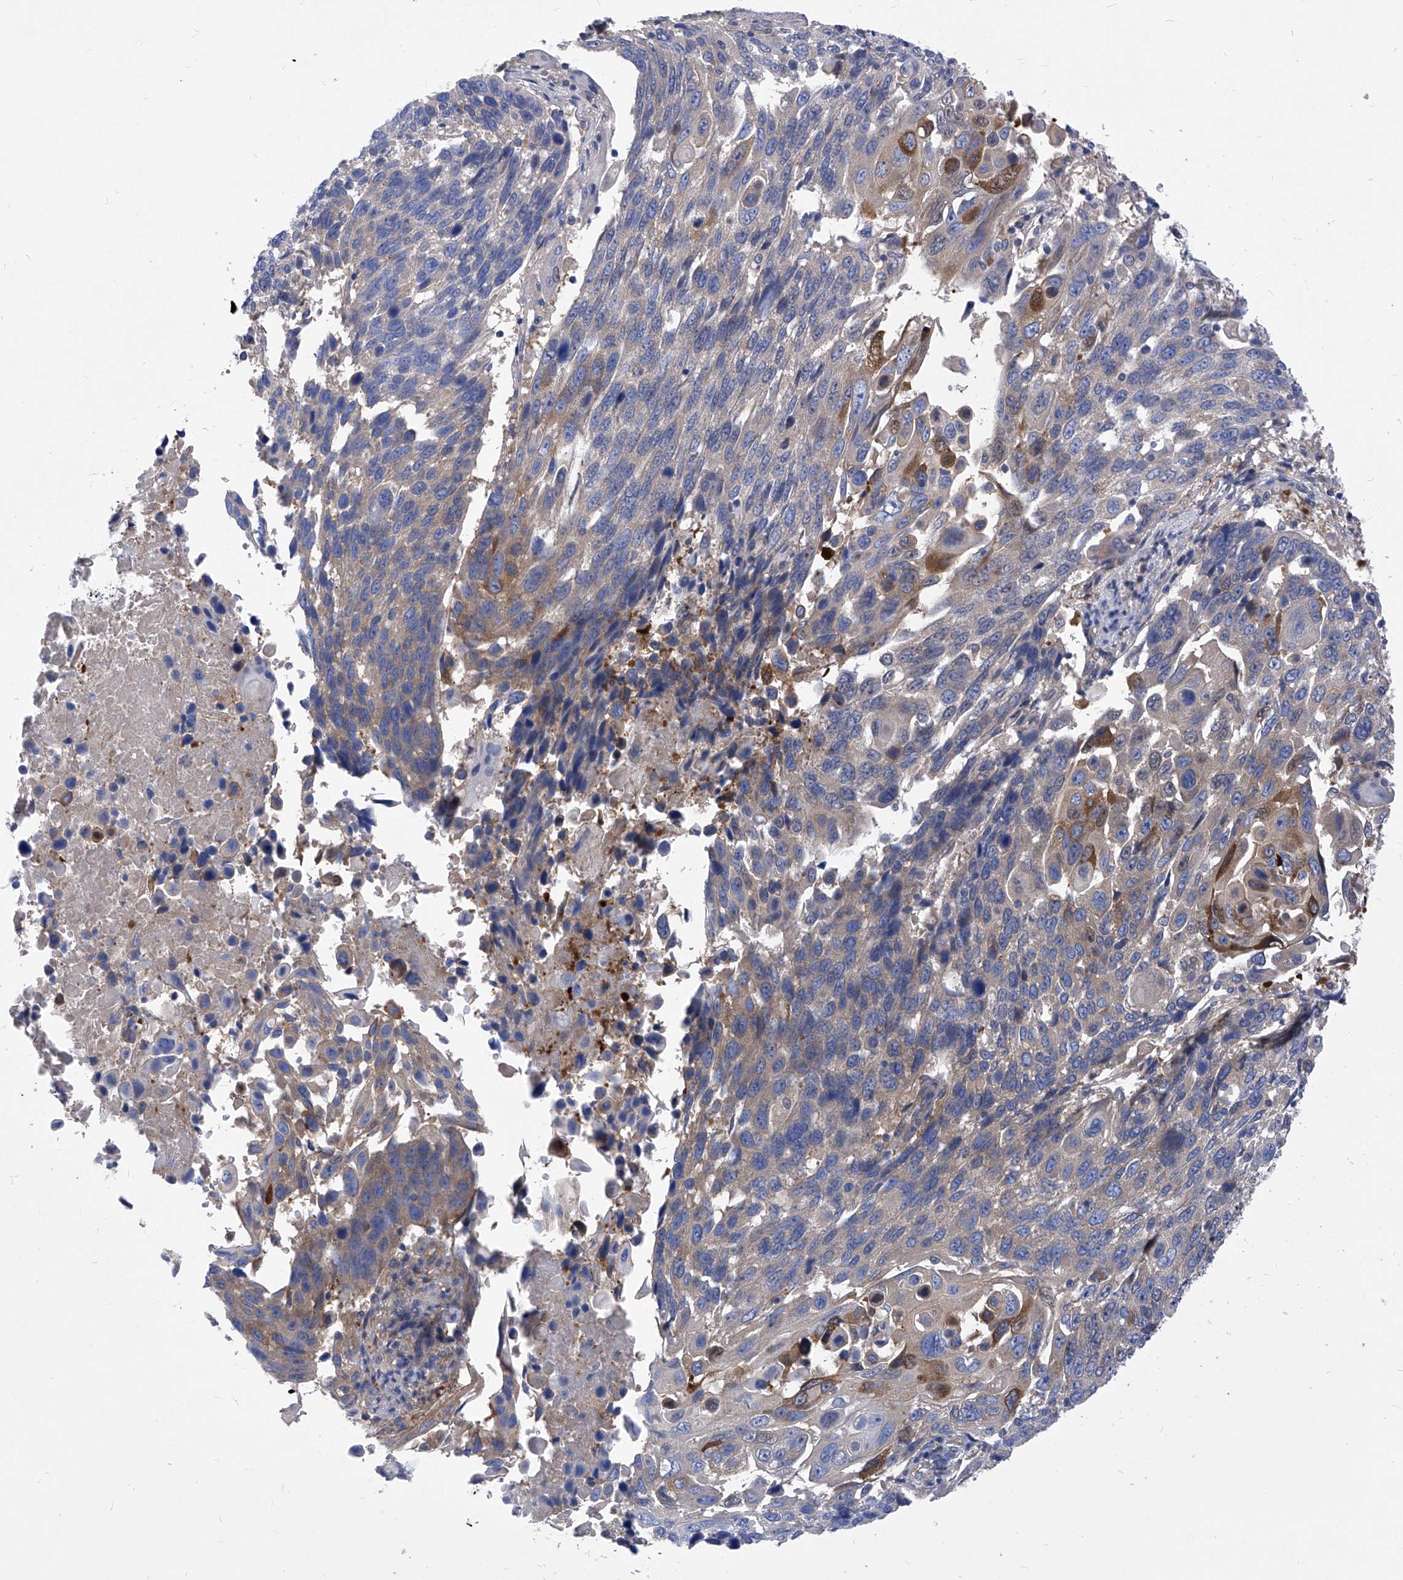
{"staining": {"intensity": "moderate", "quantity": "<25%", "location": "cytoplasmic/membranous"}, "tissue": "lung cancer", "cell_type": "Tumor cells", "image_type": "cancer", "snomed": [{"axis": "morphology", "description": "Squamous cell carcinoma, NOS"}, {"axis": "topography", "description": "Lung"}], "caption": "Human lung squamous cell carcinoma stained with a brown dye displays moderate cytoplasmic/membranous positive expression in approximately <25% of tumor cells.", "gene": "XPNPEP1", "patient": {"sex": "male", "age": 66}}